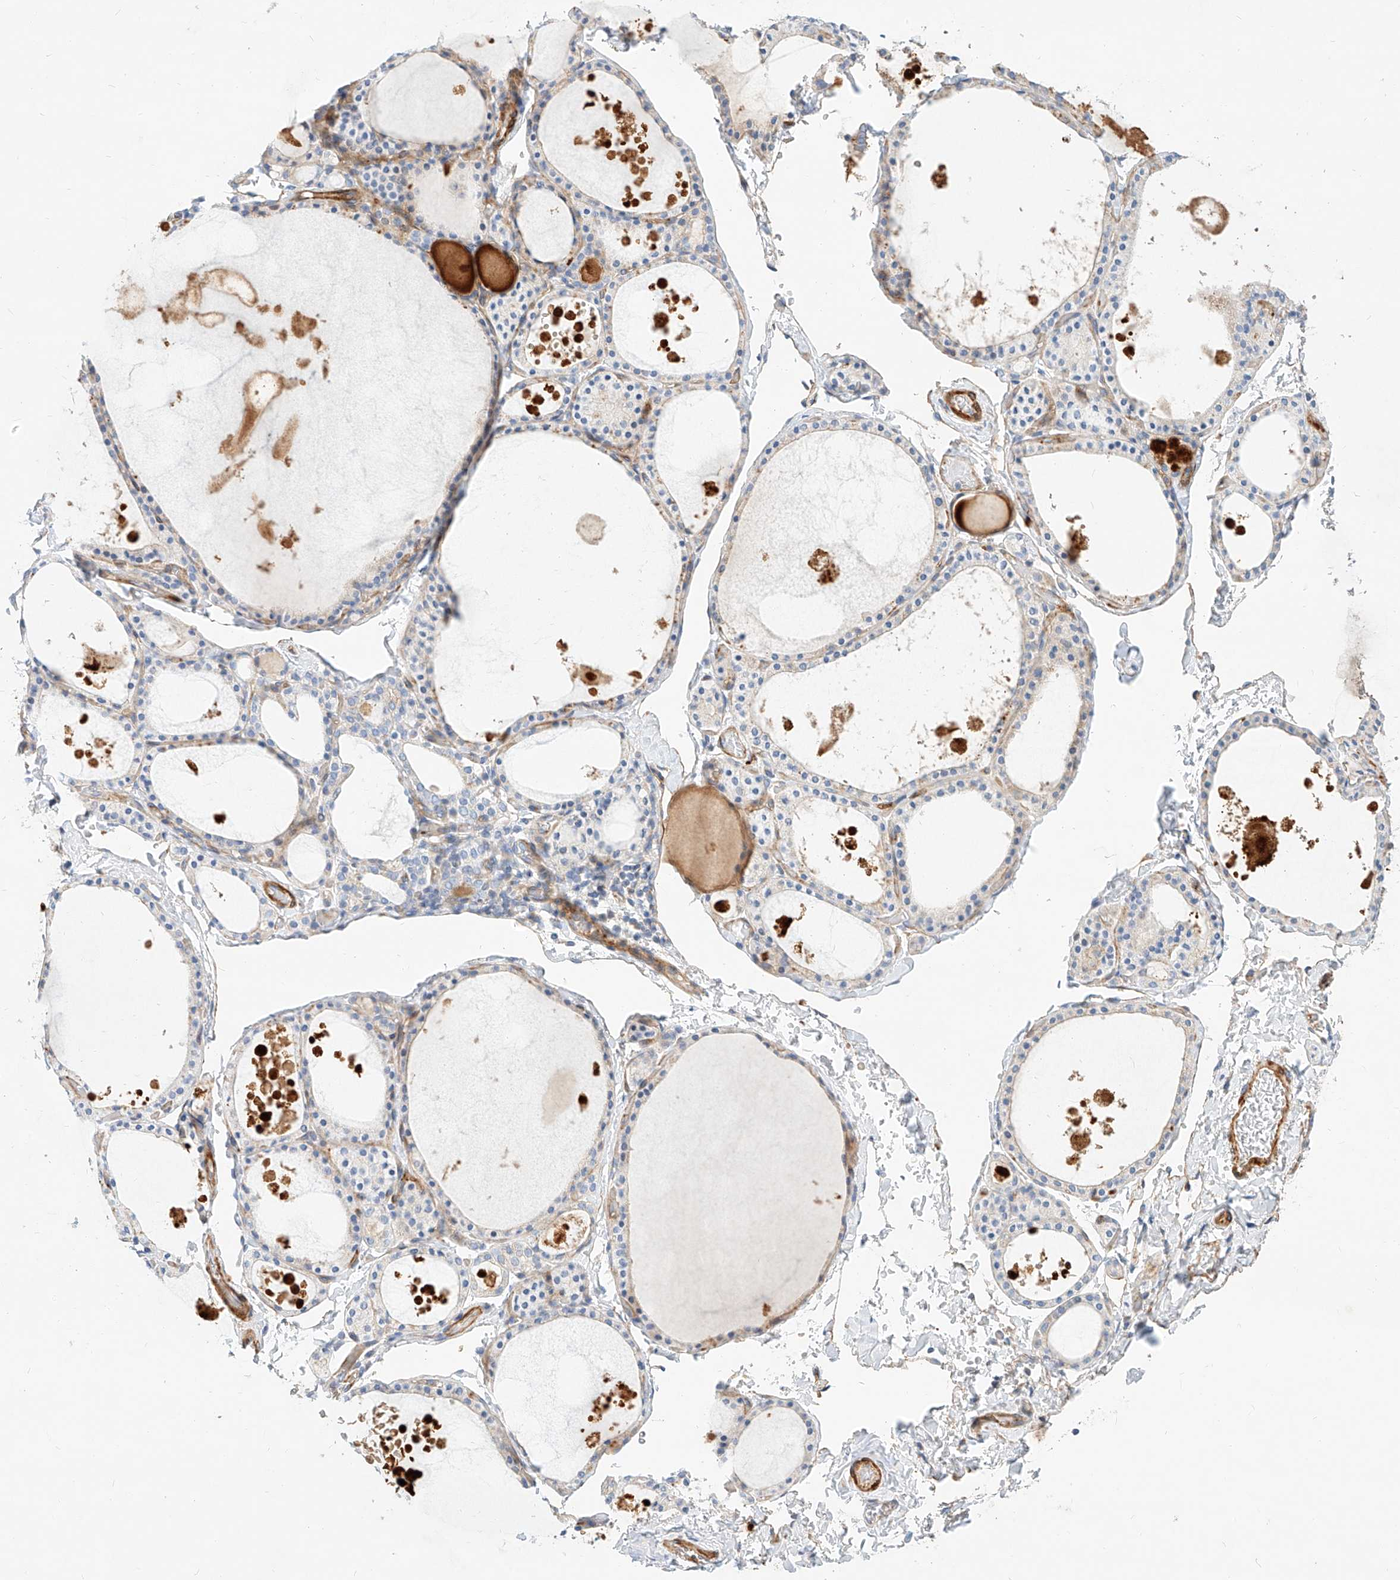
{"staining": {"intensity": "weak", "quantity": "<25%", "location": "cytoplasmic/membranous"}, "tissue": "thyroid gland", "cell_type": "Glandular cells", "image_type": "normal", "snomed": [{"axis": "morphology", "description": "Normal tissue, NOS"}, {"axis": "topography", "description": "Thyroid gland"}], "caption": "Protein analysis of unremarkable thyroid gland displays no significant positivity in glandular cells. (DAB (3,3'-diaminobenzidine) immunohistochemistry, high magnification).", "gene": "KCNH5", "patient": {"sex": "male", "age": 56}}